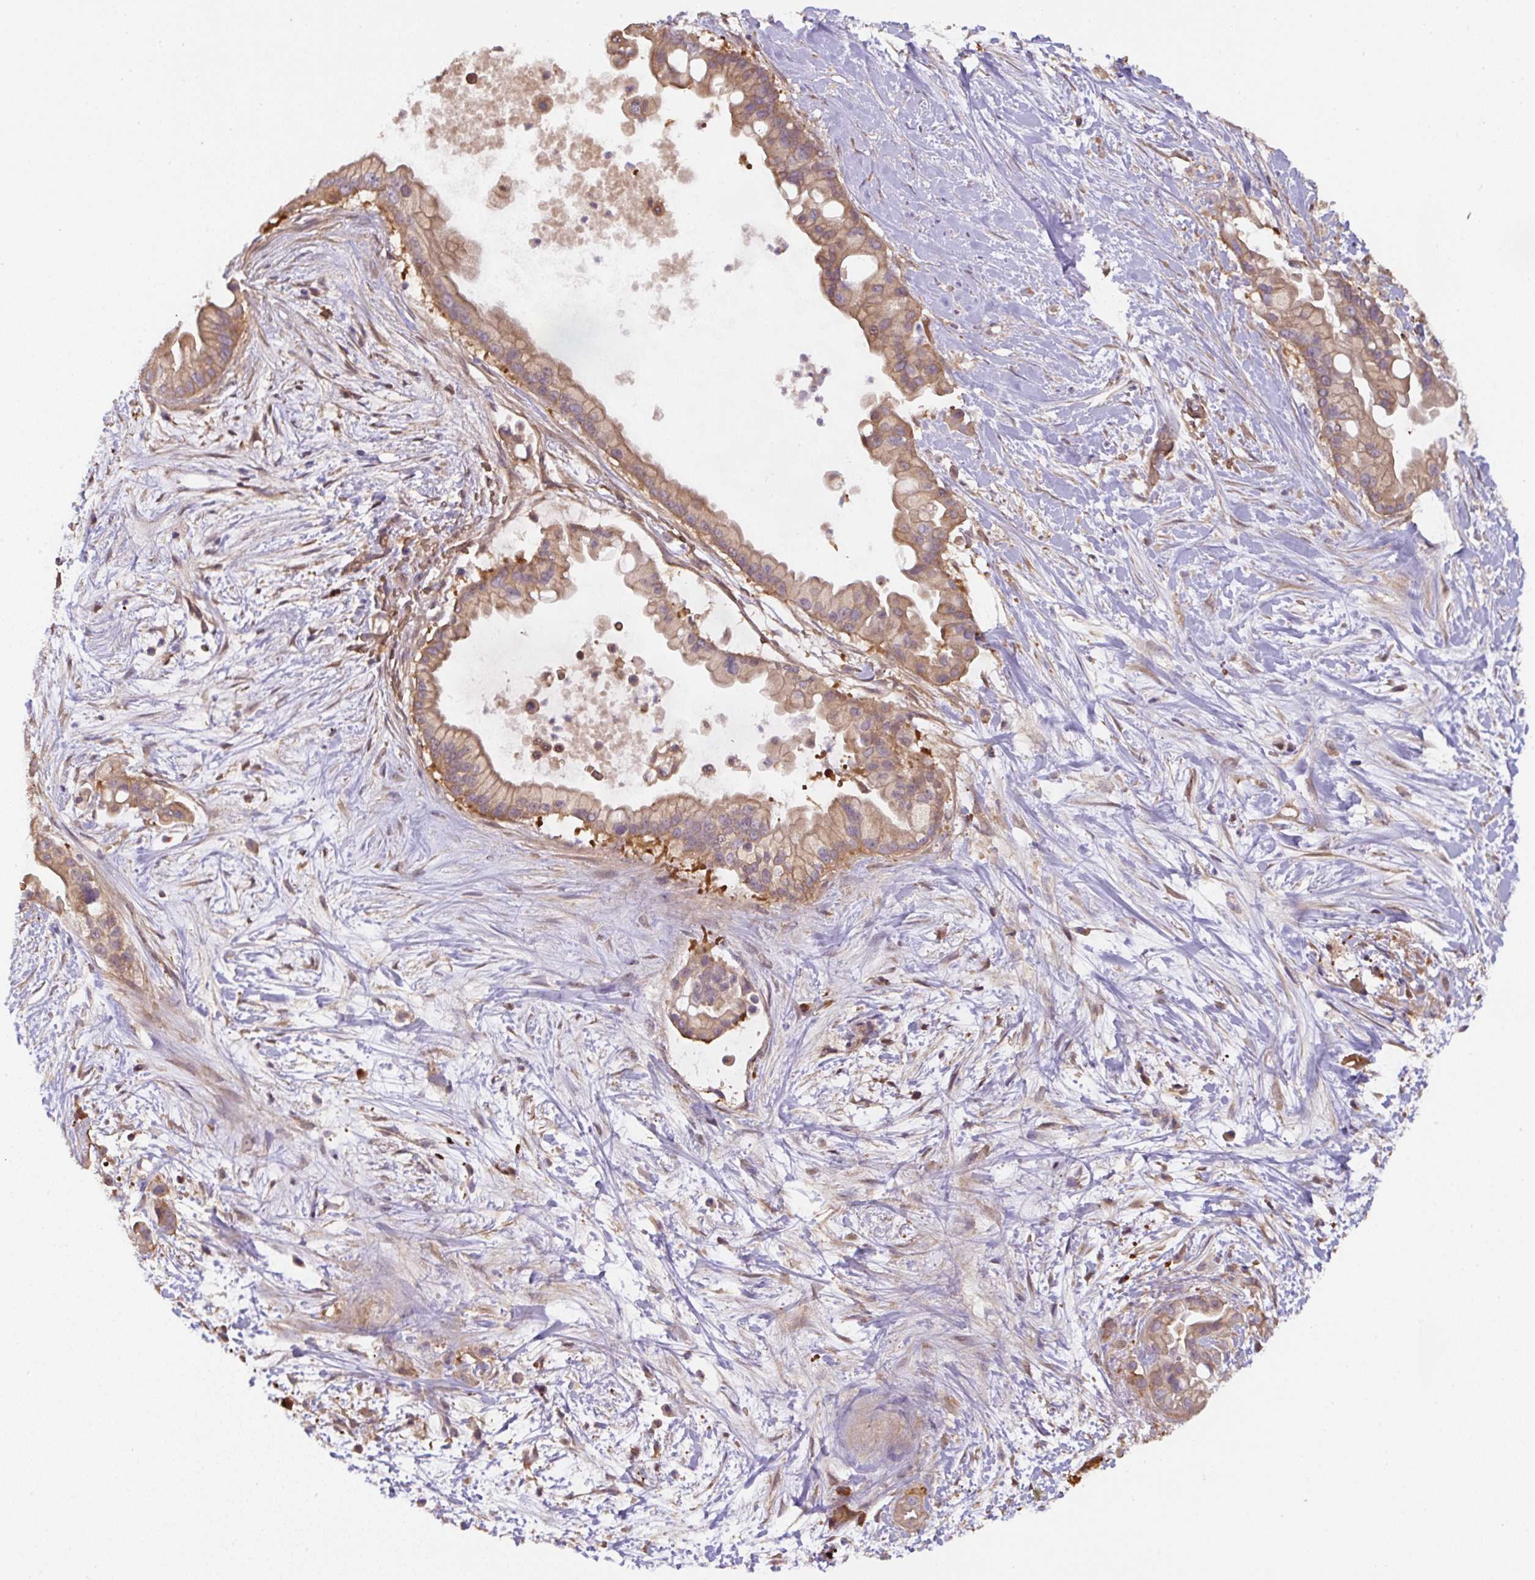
{"staining": {"intensity": "moderate", "quantity": ">75%", "location": "cytoplasmic/membranous"}, "tissue": "pancreatic cancer", "cell_type": "Tumor cells", "image_type": "cancer", "snomed": [{"axis": "morphology", "description": "Adenocarcinoma, NOS"}, {"axis": "topography", "description": "Pancreas"}], "caption": "Protein expression analysis of adenocarcinoma (pancreatic) exhibits moderate cytoplasmic/membranous expression in approximately >75% of tumor cells.", "gene": "ST13", "patient": {"sex": "female", "age": 69}}